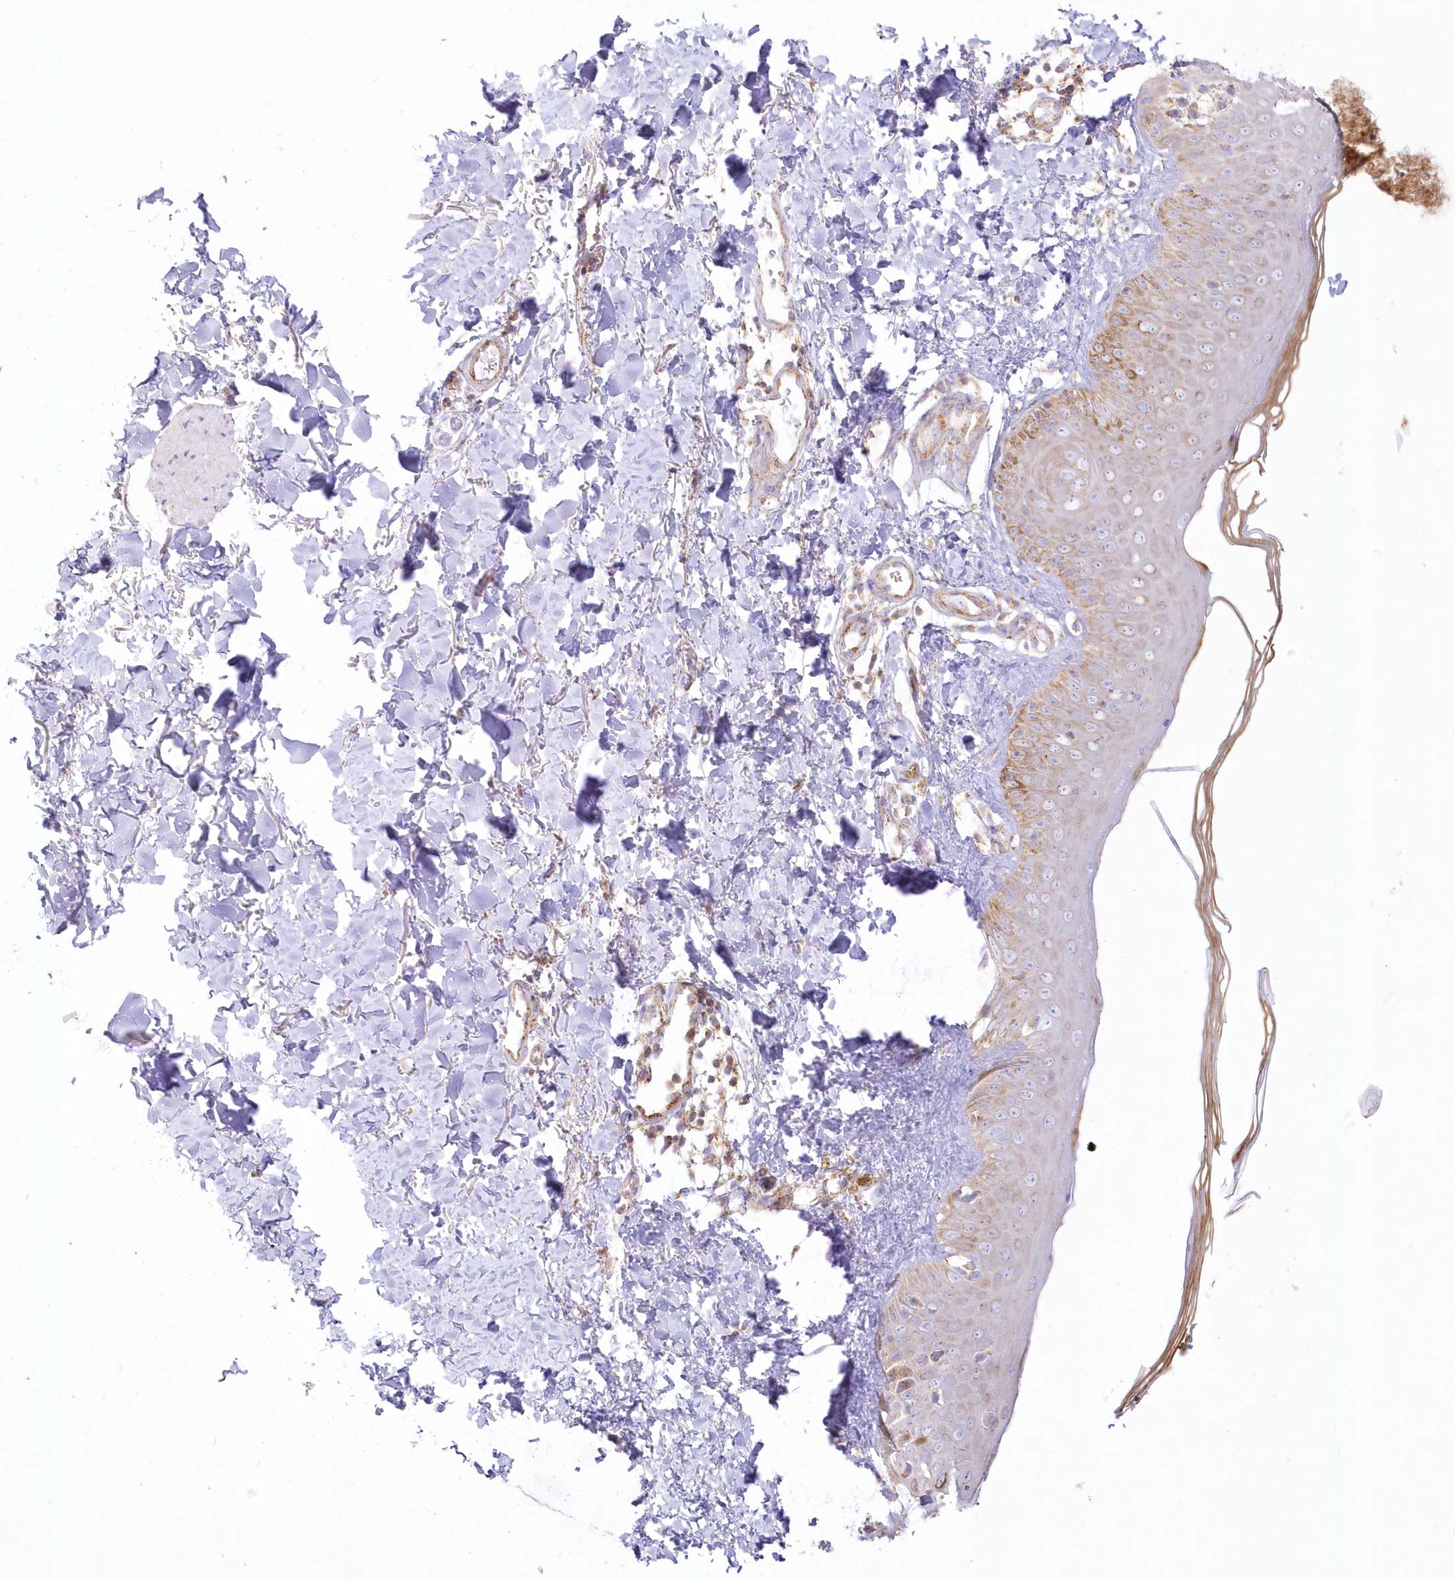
{"staining": {"intensity": "negative", "quantity": "none", "location": "none"}, "tissue": "skin", "cell_type": "Fibroblasts", "image_type": "normal", "snomed": [{"axis": "morphology", "description": "Normal tissue, NOS"}, {"axis": "topography", "description": "Skin"}], "caption": "Skin stained for a protein using IHC displays no positivity fibroblasts.", "gene": "TBC1D14", "patient": {"sex": "male", "age": 52}}